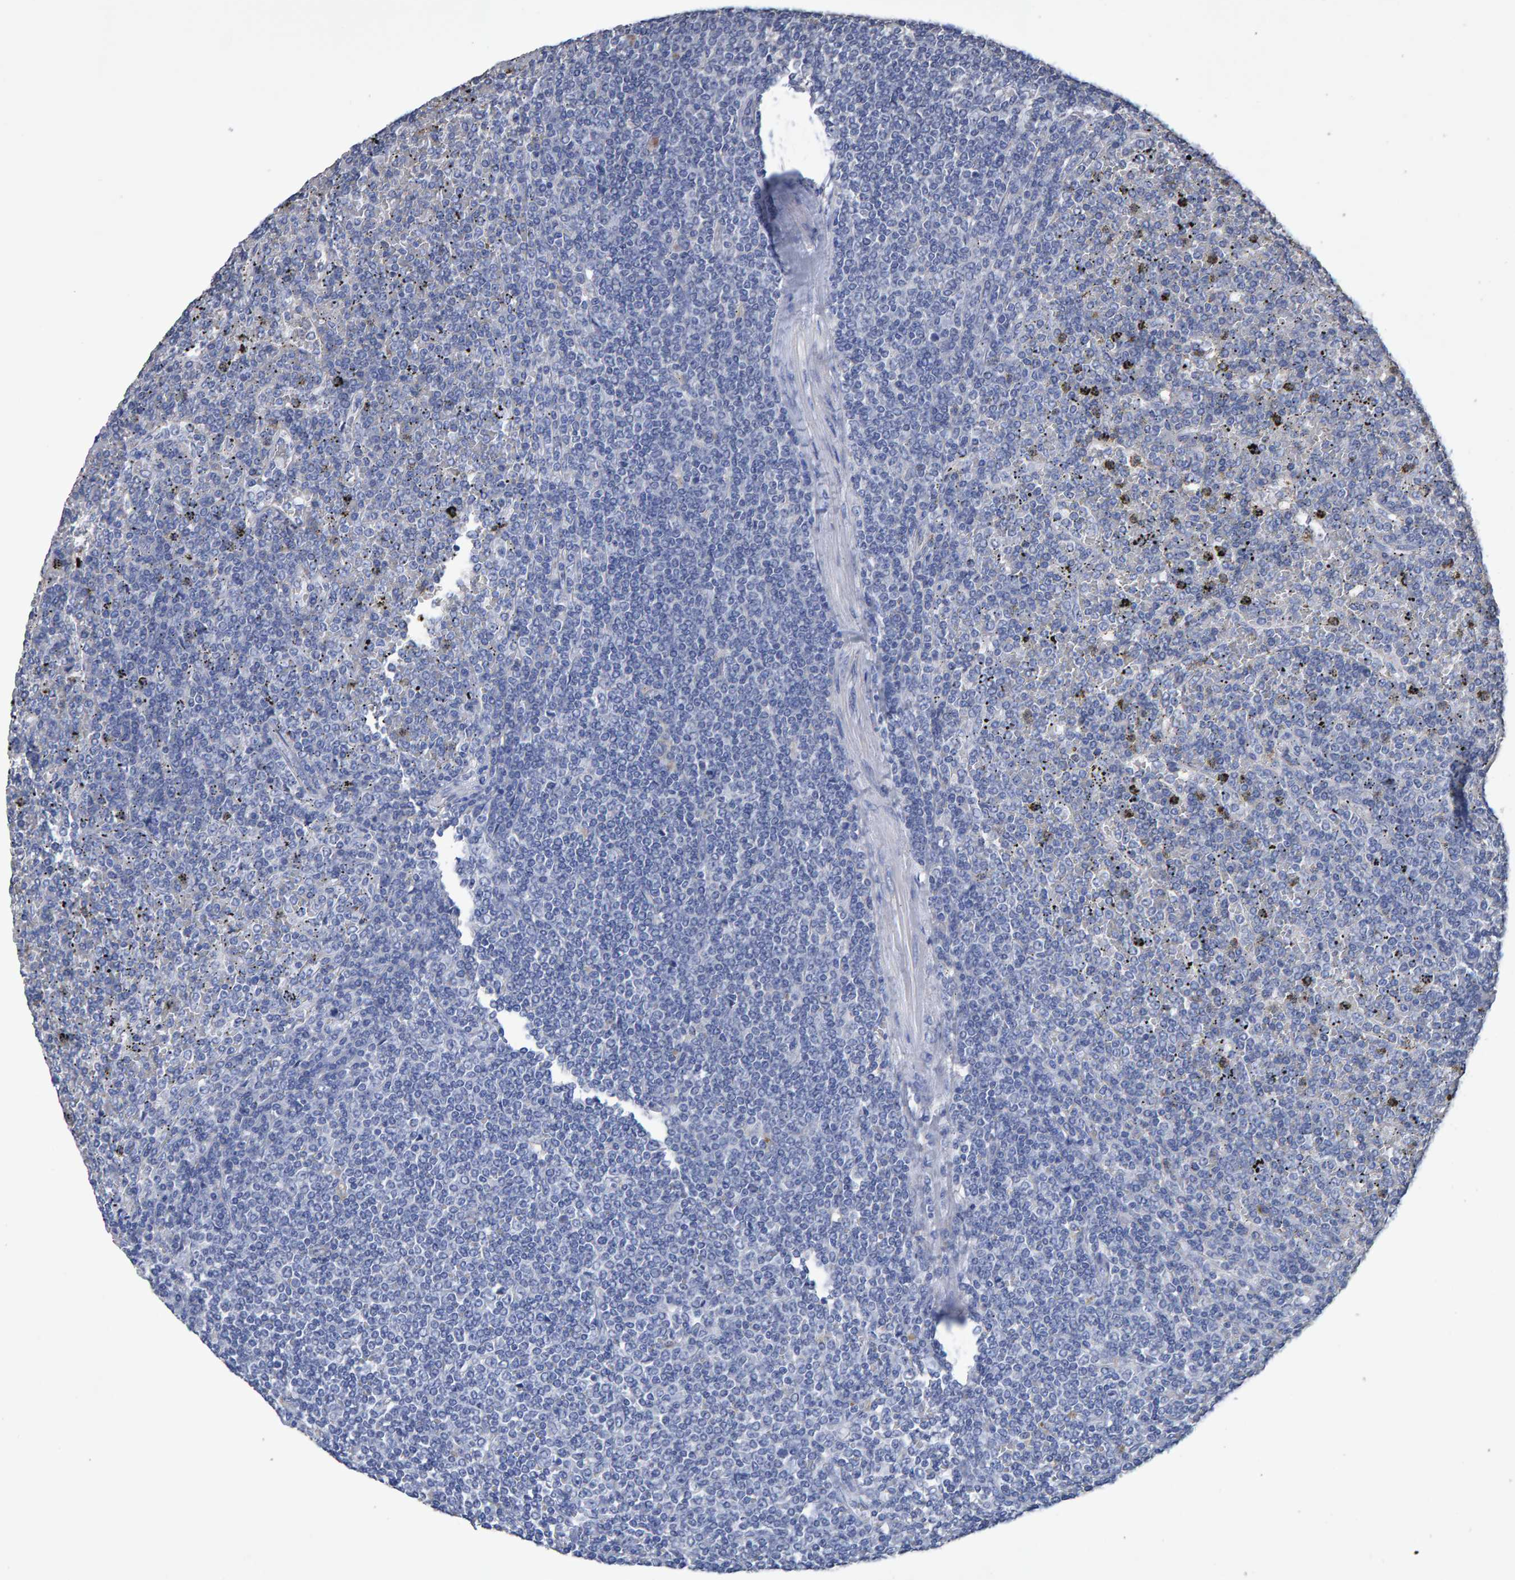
{"staining": {"intensity": "negative", "quantity": "none", "location": "none"}, "tissue": "lymphoma", "cell_type": "Tumor cells", "image_type": "cancer", "snomed": [{"axis": "morphology", "description": "Malignant lymphoma, non-Hodgkin's type, Low grade"}, {"axis": "topography", "description": "Spleen"}], "caption": "Immunohistochemical staining of lymphoma reveals no significant positivity in tumor cells. Brightfield microscopy of IHC stained with DAB (3,3'-diaminobenzidine) (brown) and hematoxylin (blue), captured at high magnification.", "gene": "HEMGN", "patient": {"sex": "female", "age": 19}}